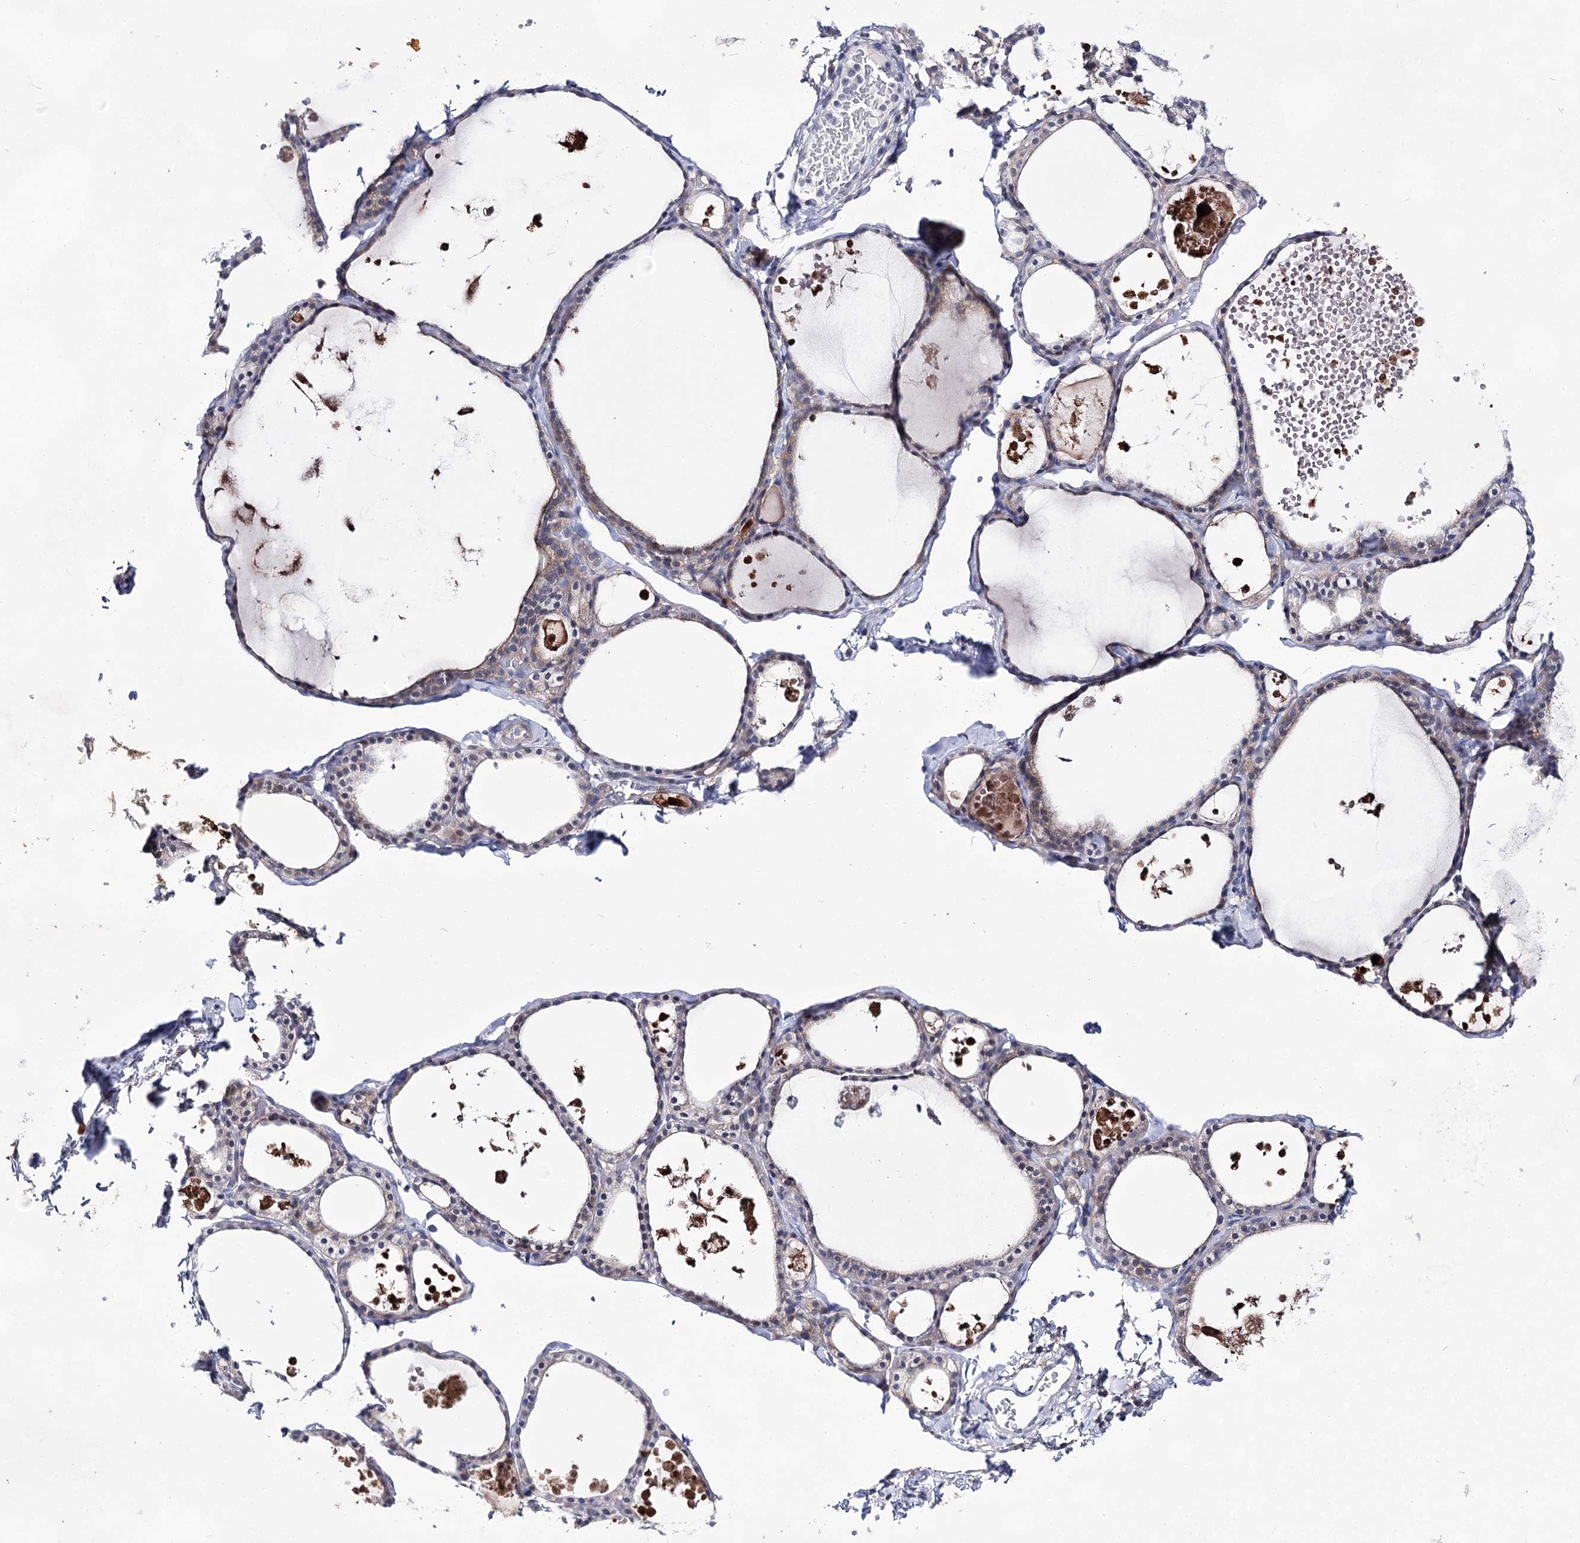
{"staining": {"intensity": "negative", "quantity": "none", "location": "none"}, "tissue": "thyroid gland", "cell_type": "Glandular cells", "image_type": "normal", "snomed": [{"axis": "morphology", "description": "Normal tissue, NOS"}, {"axis": "topography", "description": "Thyroid gland"}], "caption": "DAB immunohistochemical staining of normal thyroid gland displays no significant positivity in glandular cells.", "gene": "UGDH", "patient": {"sex": "male", "age": 56}}